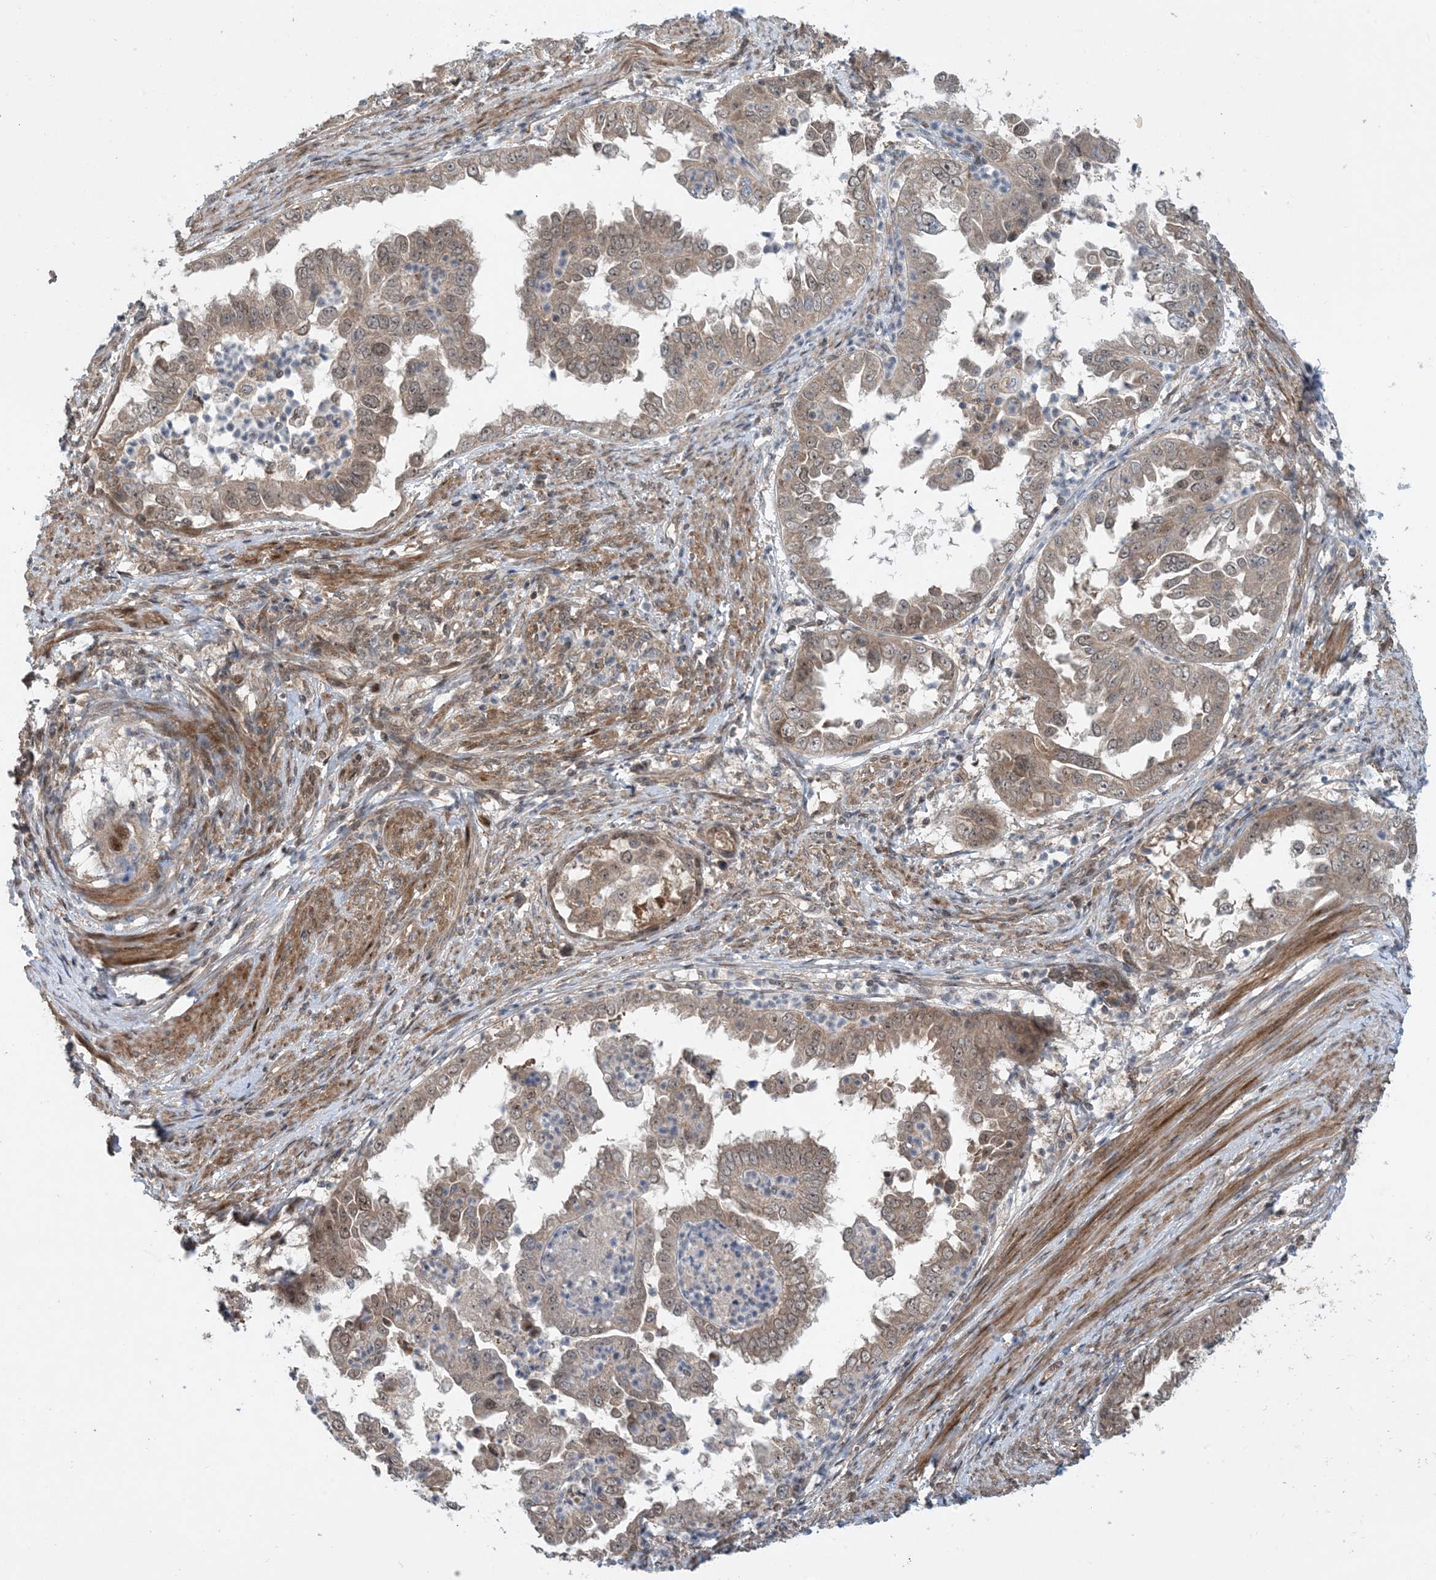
{"staining": {"intensity": "weak", "quantity": ">75%", "location": "cytoplasmic/membranous"}, "tissue": "endometrial cancer", "cell_type": "Tumor cells", "image_type": "cancer", "snomed": [{"axis": "morphology", "description": "Adenocarcinoma, NOS"}, {"axis": "topography", "description": "Endometrium"}], "caption": "IHC of human adenocarcinoma (endometrial) shows low levels of weak cytoplasmic/membranous staining in about >75% of tumor cells.", "gene": "HEMK1", "patient": {"sex": "female", "age": 85}}